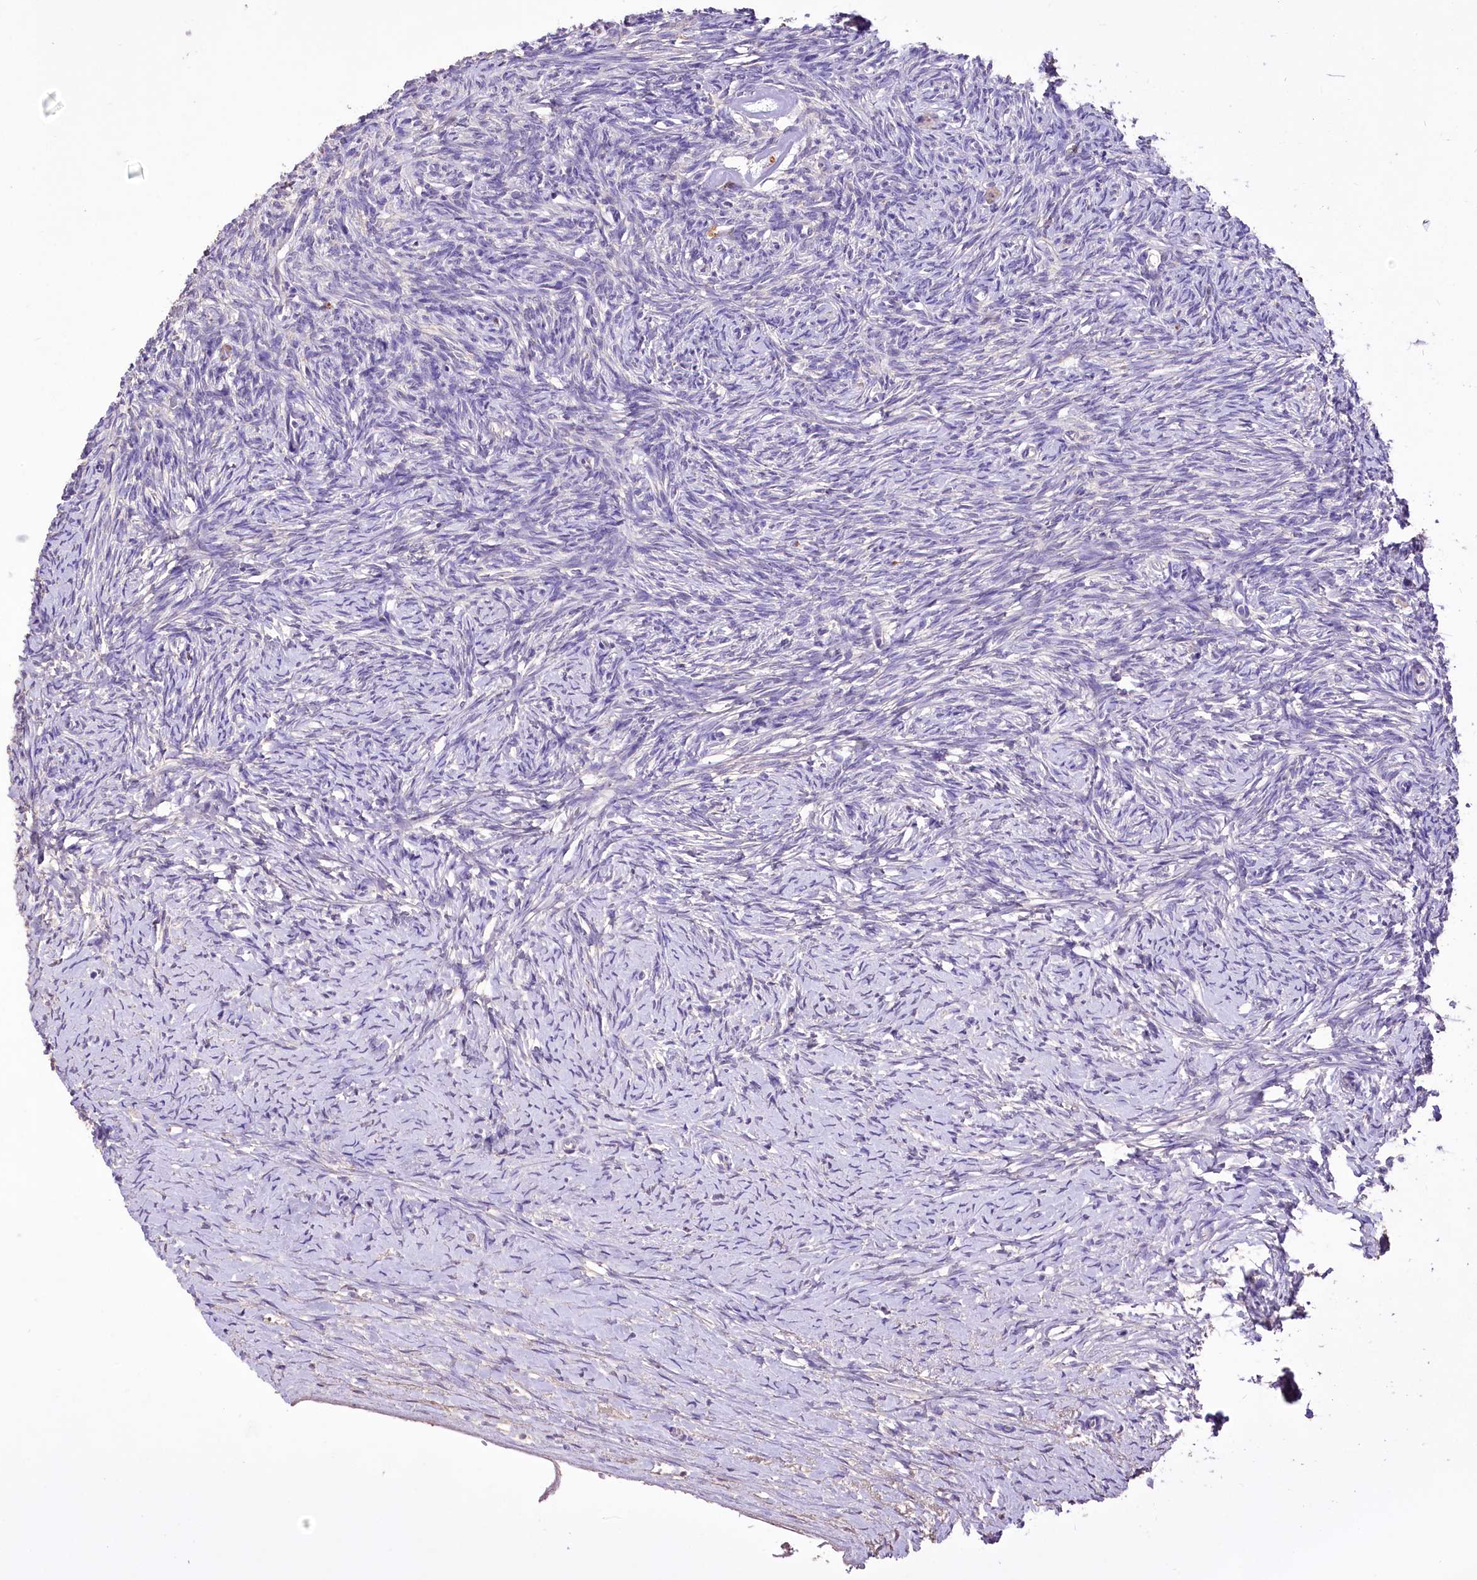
{"staining": {"intensity": "negative", "quantity": "none", "location": "none"}, "tissue": "ovary", "cell_type": "Follicle cells", "image_type": "normal", "snomed": [{"axis": "morphology", "description": "Normal tissue, NOS"}, {"axis": "morphology", "description": "Developmental malformation"}, {"axis": "topography", "description": "Ovary"}], "caption": "This is an immunohistochemistry (IHC) histopathology image of unremarkable ovary. There is no staining in follicle cells.", "gene": "PCYOX1L", "patient": {"sex": "female", "age": 39}}